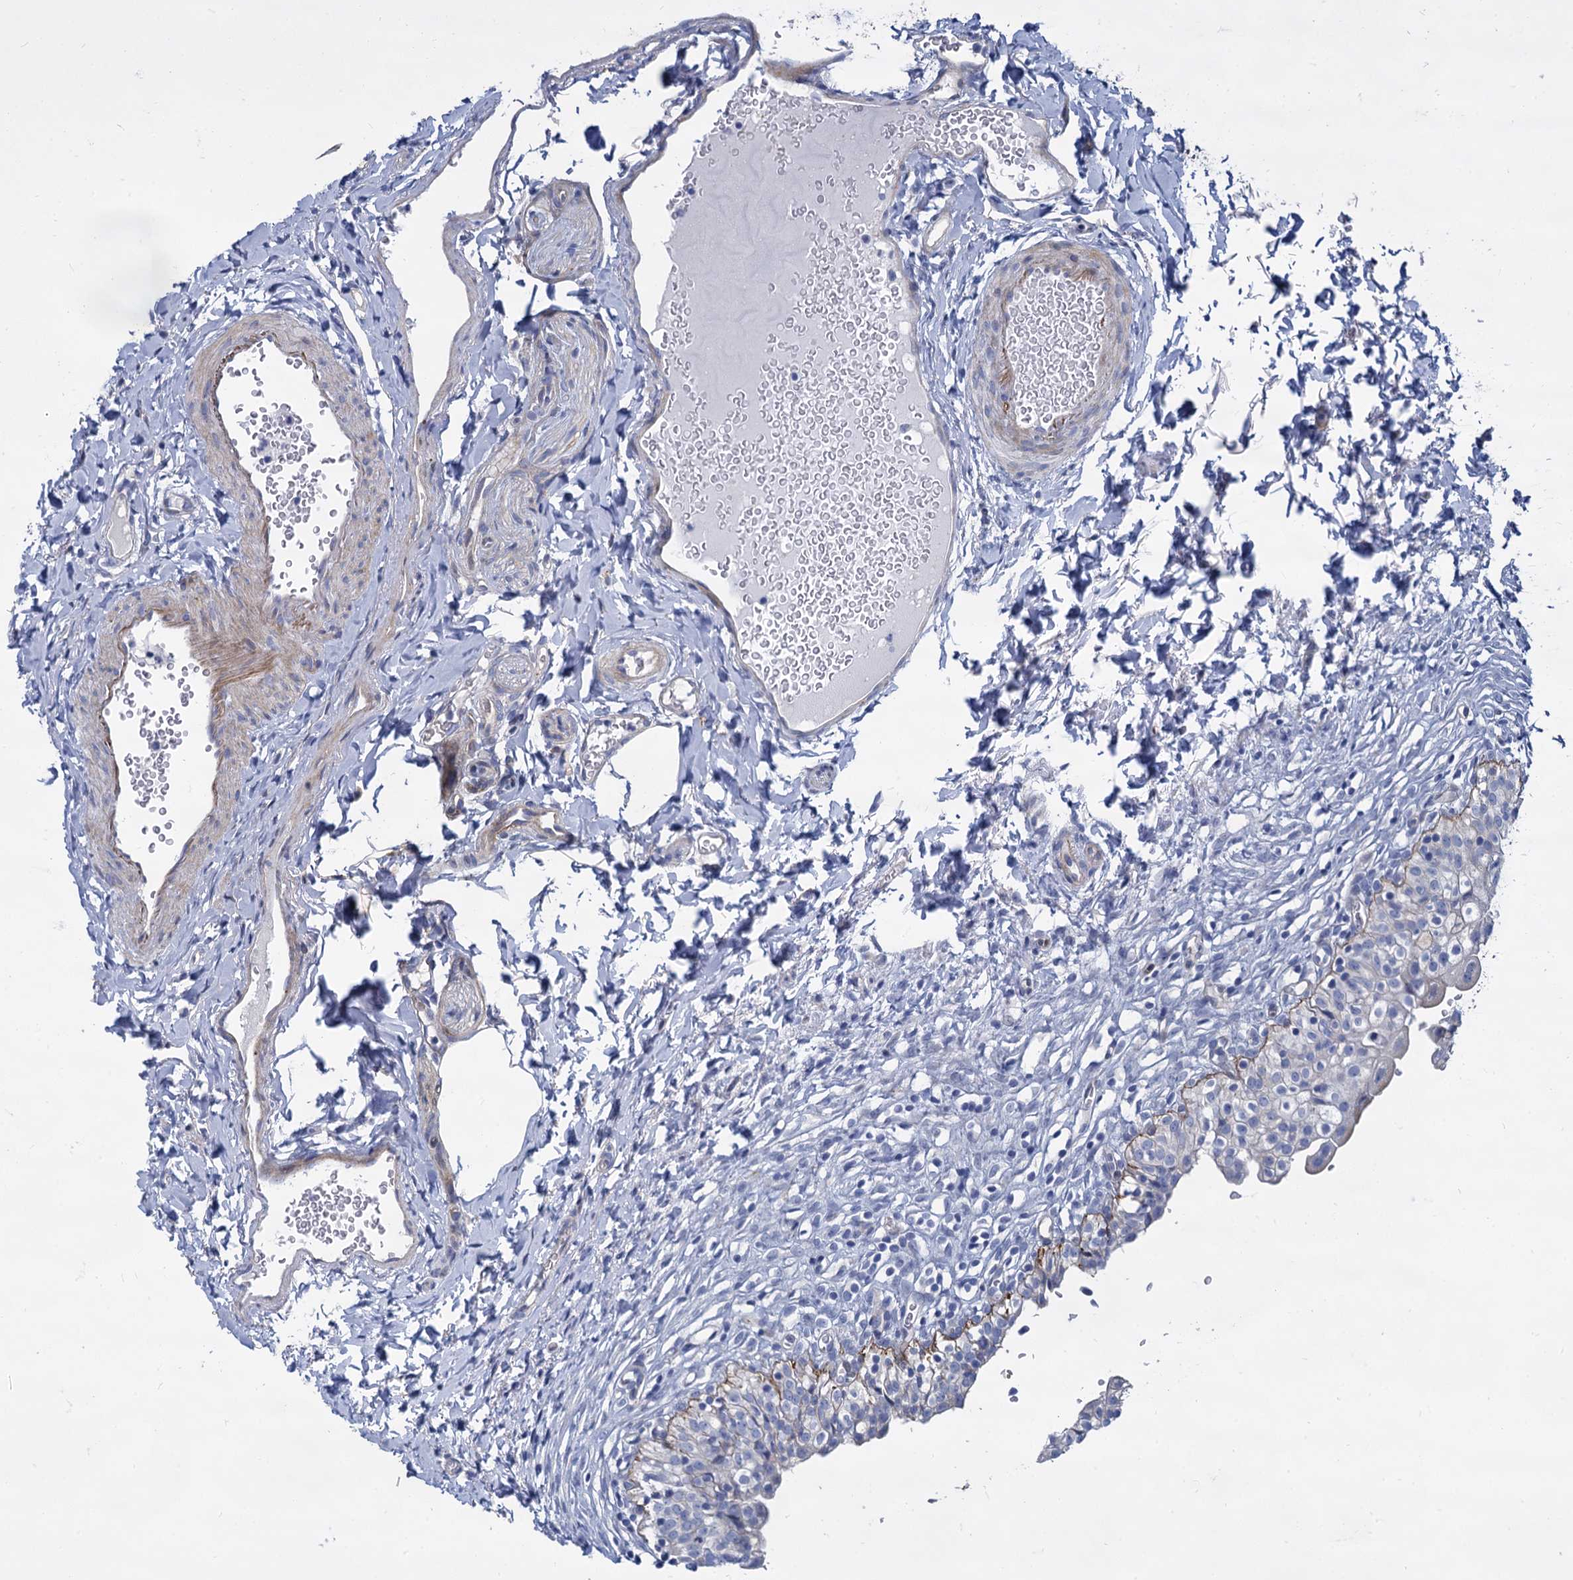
{"staining": {"intensity": "negative", "quantity": "none", "location": "none"}, "tissue": "urinary bladder", "cell_type": "Urothelial cells", "image_type": "normal", "snomed": [{"axis": "morphology", "description": "Normal tissue, NOS"}, {"axis": "topography", "description": "Urinary bladder"}], "caption": "Immunohistochemistry photomicrograph of benign human urinary bladder stained for a protein (brown), which reveals no staining in urothelial cells.", "gene": "TRIM77", "patient": {"sex": "male", "age": 55}}